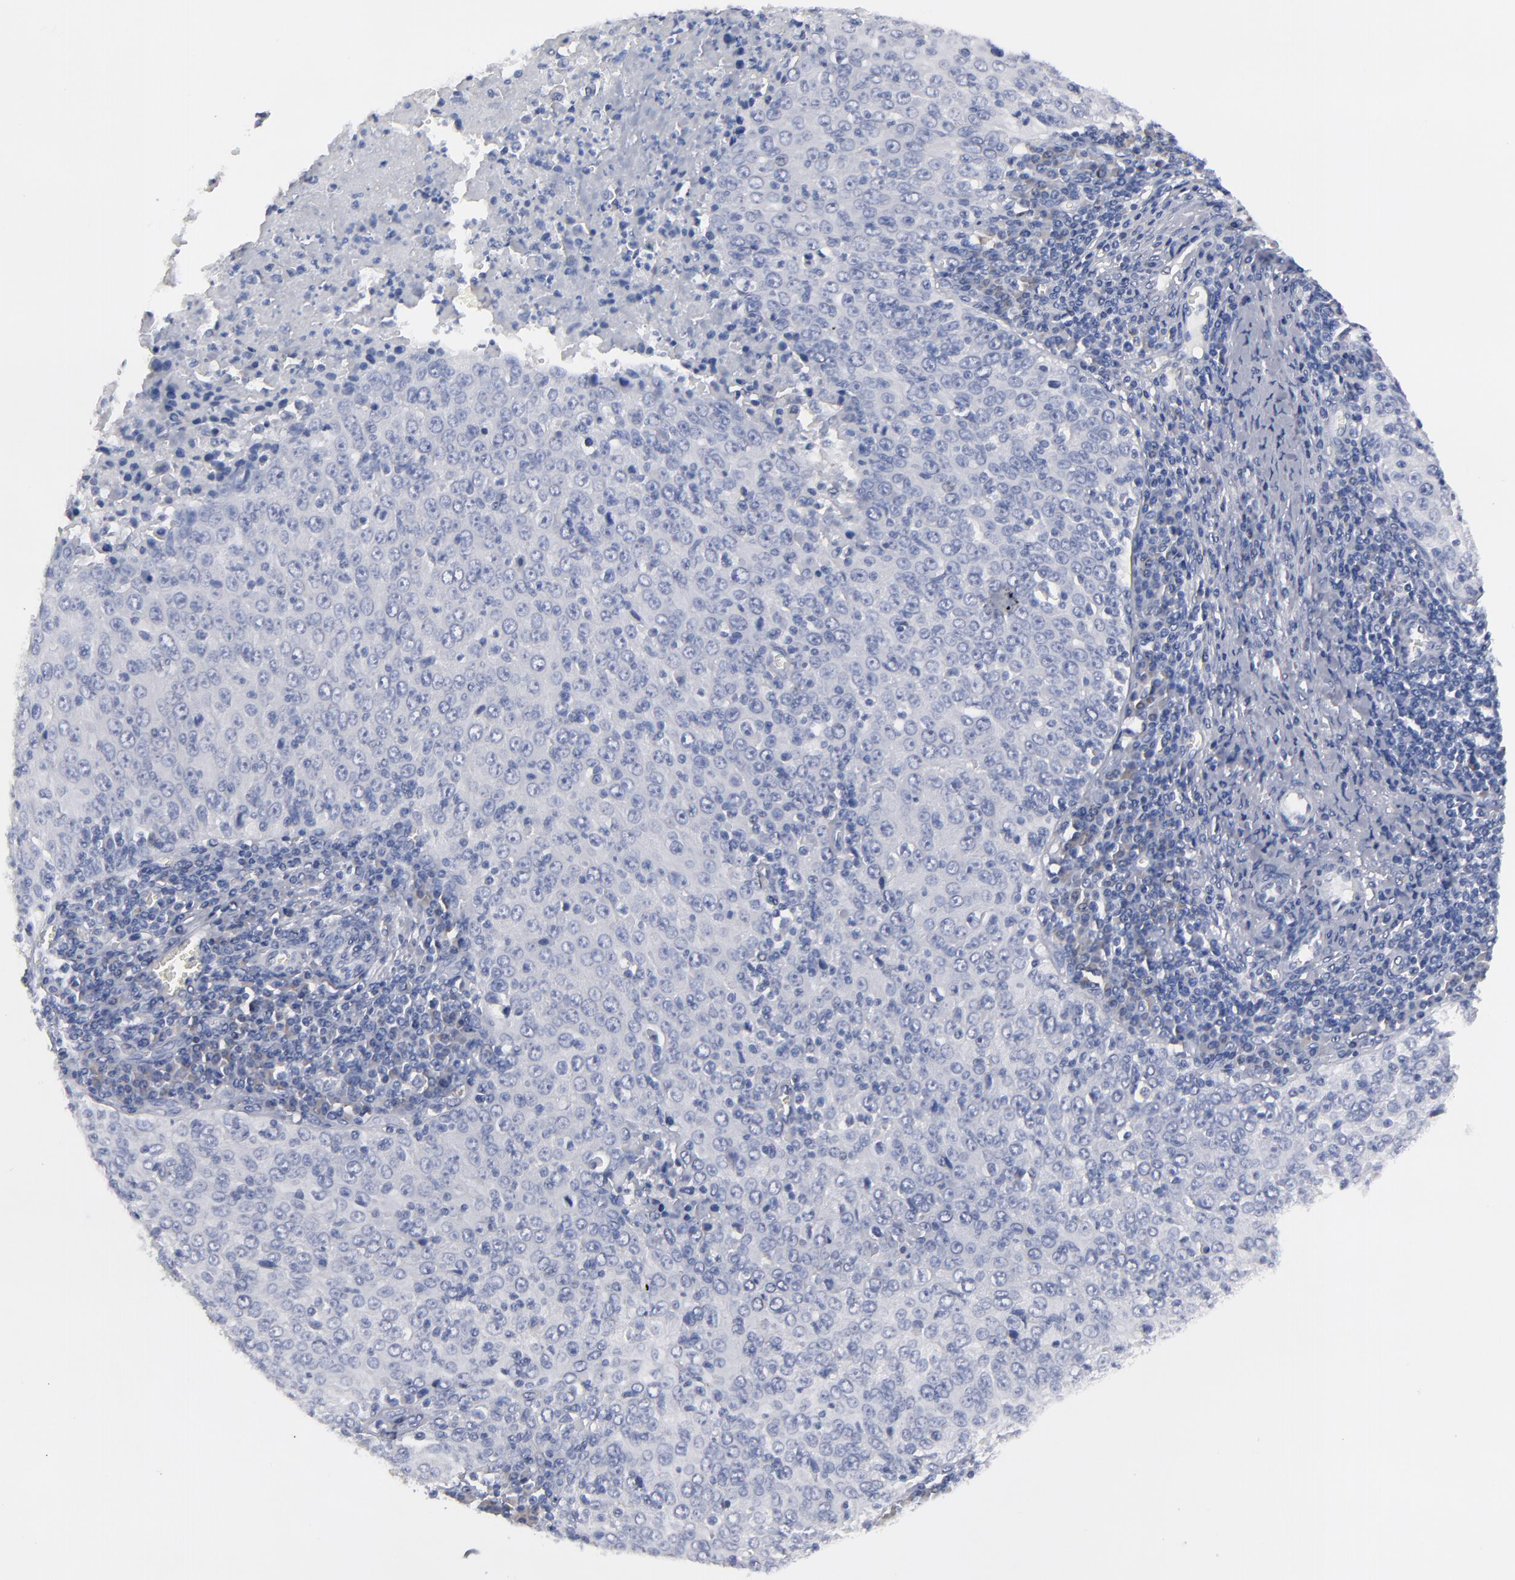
{"staining": {"intensity": "negative", "quantity": "none", "location": "none"}, "tissue": "cervical cancer", "cell_type": "Tumor cells", "image_type": "cancer", "snomed": [{"axis": "morphology", "description": "Squamous cell carcinoma, NOS"}, {"axis": "topography", "description": "Cervix"}], "caption": "Immunohistochemistry image of neoplastic tissue: human cervical squamous cell carcinoma stained with DAB demonstrates no significant protein positivity in tumor cells. The staining is performed using DAB brown chromogen with nuclei counter-stained in using hematoxylin.", "gene": "CCDC80", "patient": {"sex": "female", "age": 27}}